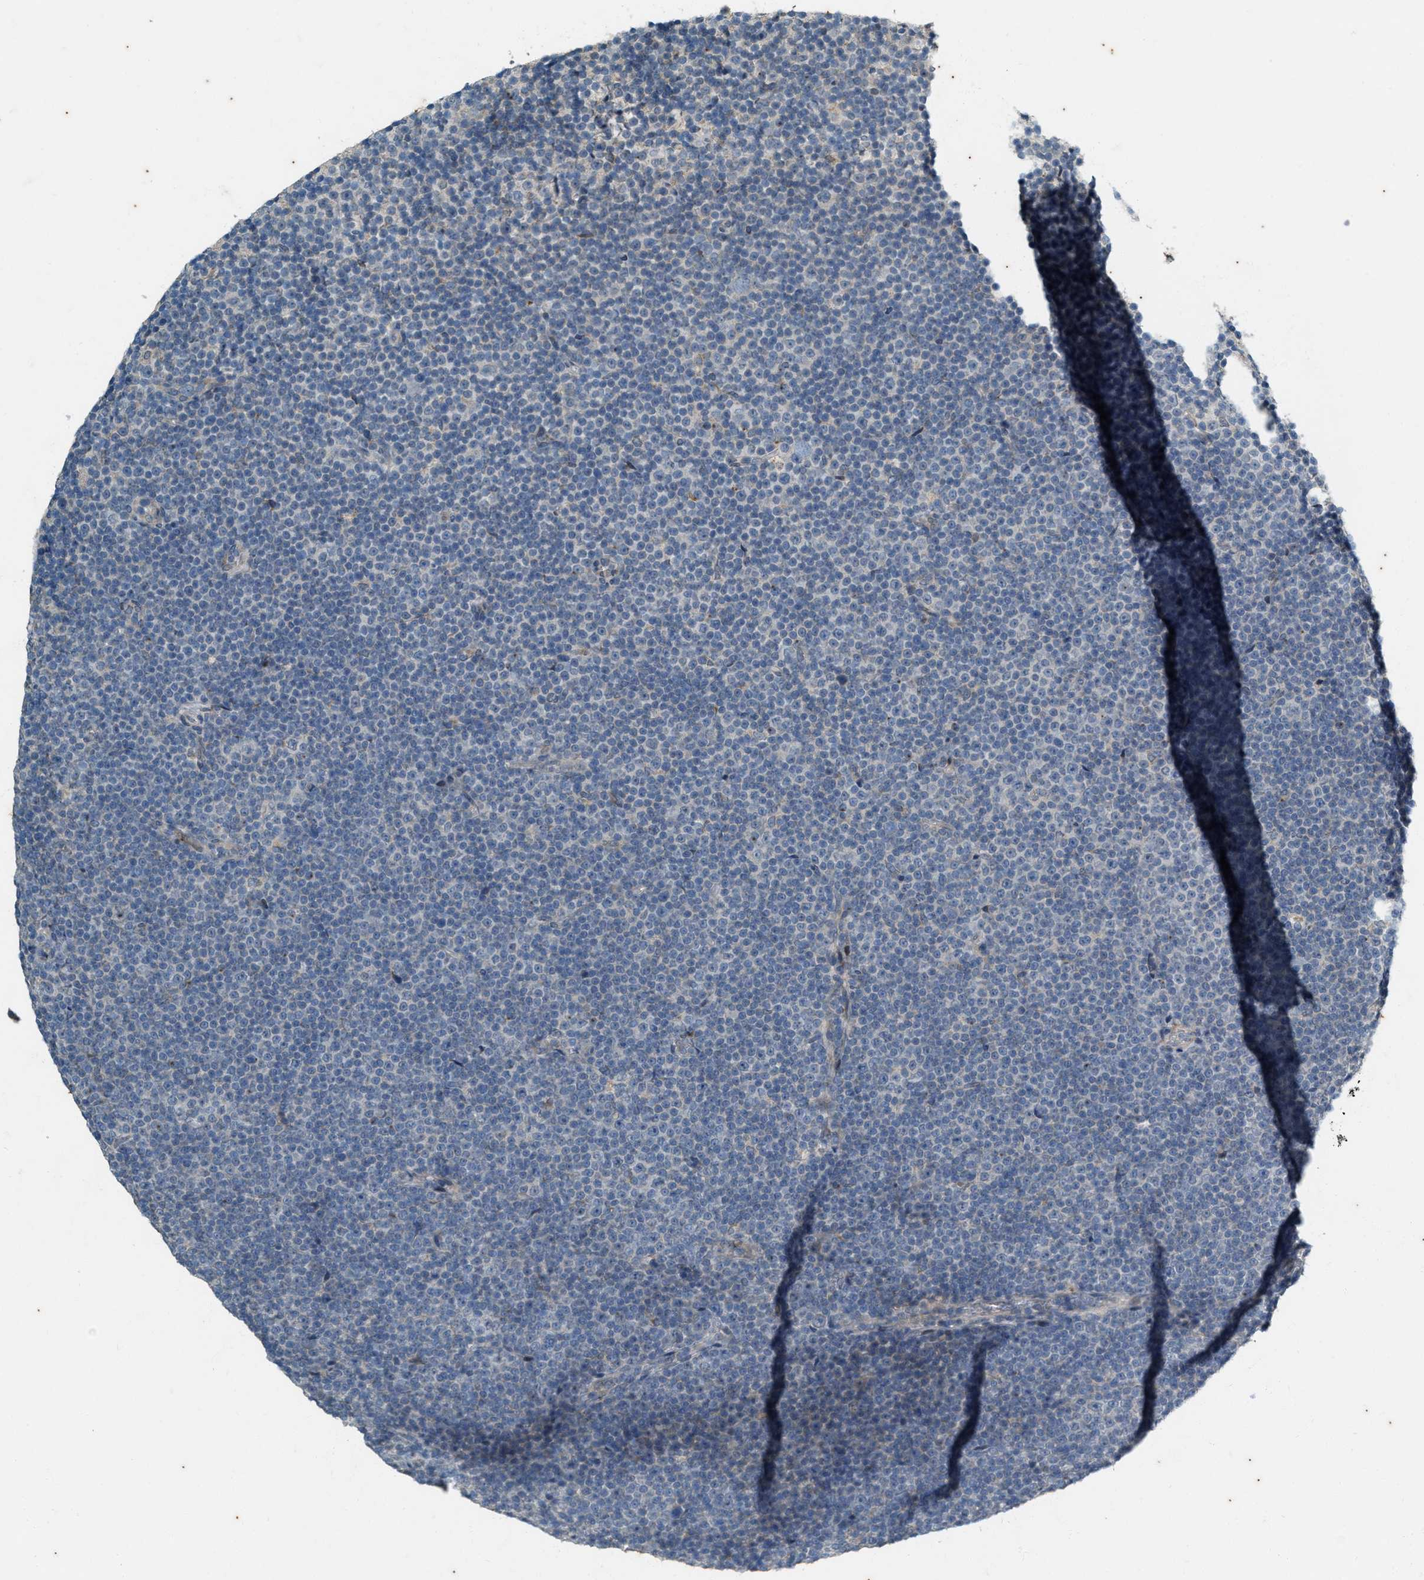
{"staining": {"intensity": "negative", "quantity": "none", "location": "none"}, "tissue": "lymphoma", "cell_type": "Tumor cells", "image_type": "cancer", "snomed": [{"axis": "morphology", "description": "Malignant lymphoma, non-Hodgkin's type, Low grade"}, {"axis": "topography", "description": "Lymph node"}], "caption": "Immunohistochemistry (IHC) image of human malignant lymphoma, non-Hodgkin's type (low-grade) stained for a protein (brown), which exhibits no positivity in tumor cells.", "gene": "CHPF2", "patient": {"sex": "female", "age": 67}}